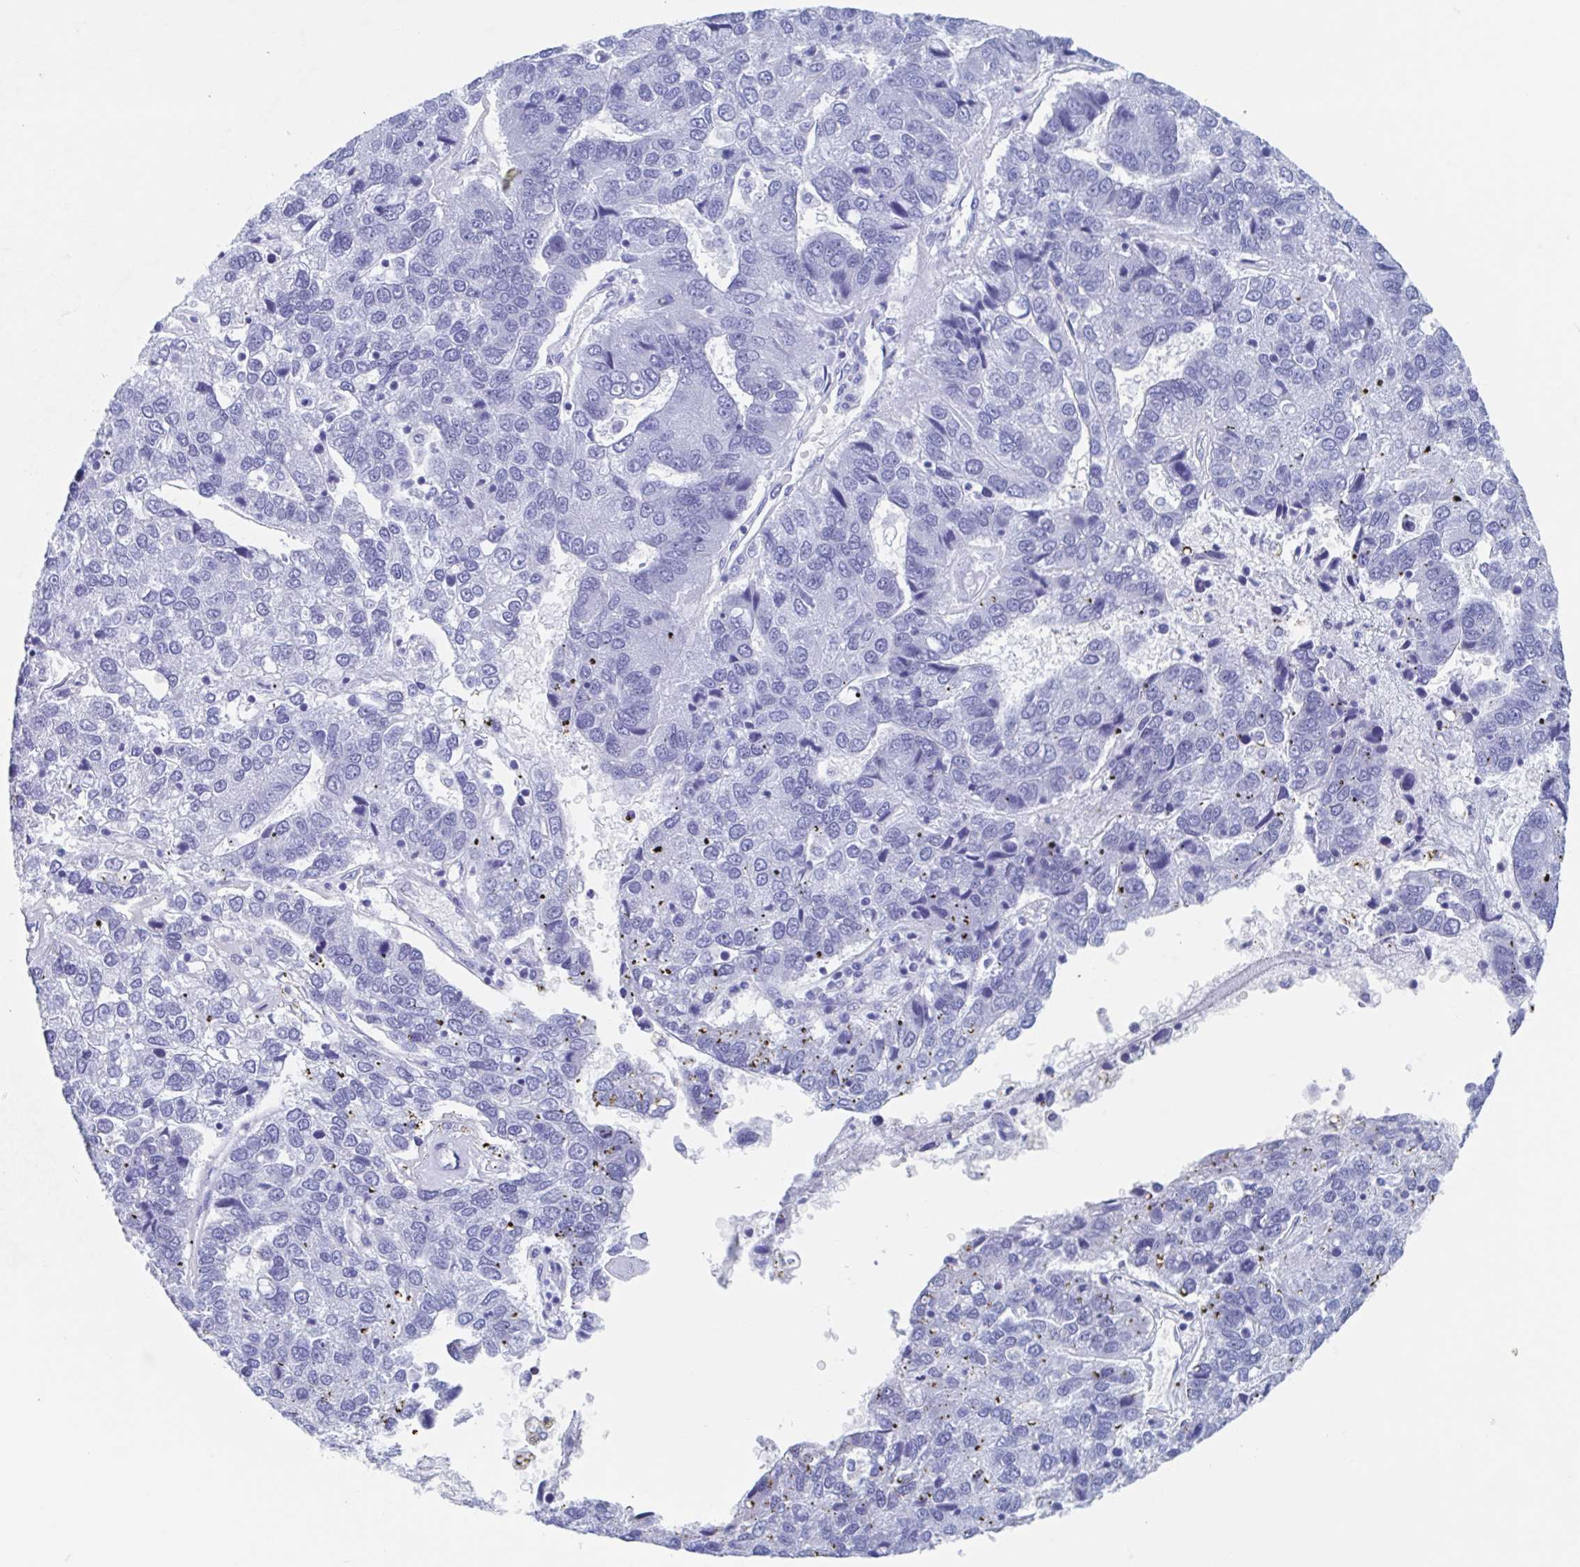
{"staining": {"intensity": "negative", "quantity": "none", "location": "none"}, "tissue": "pancreatic cancer", "cell_type": "Tumor cells", "image_type": "cancer", "snomed": [{"axis": "morphology", "description": "Adenocarcinoma, NOS"}, {"axis": "topography", "description": "Pancreas"}], "caption": "Tumor cells are negative for brown protein staining in pancreatic cancer. The staining was performed using DAB (3,3'-diaminobenzidine) to visualize the protein expression in brown, while the nuclei were stained in blue with hematoxylin (Magnification: 20x).", "gene": "C10orf53", "patient": {"sex": "female", "age": 61}}